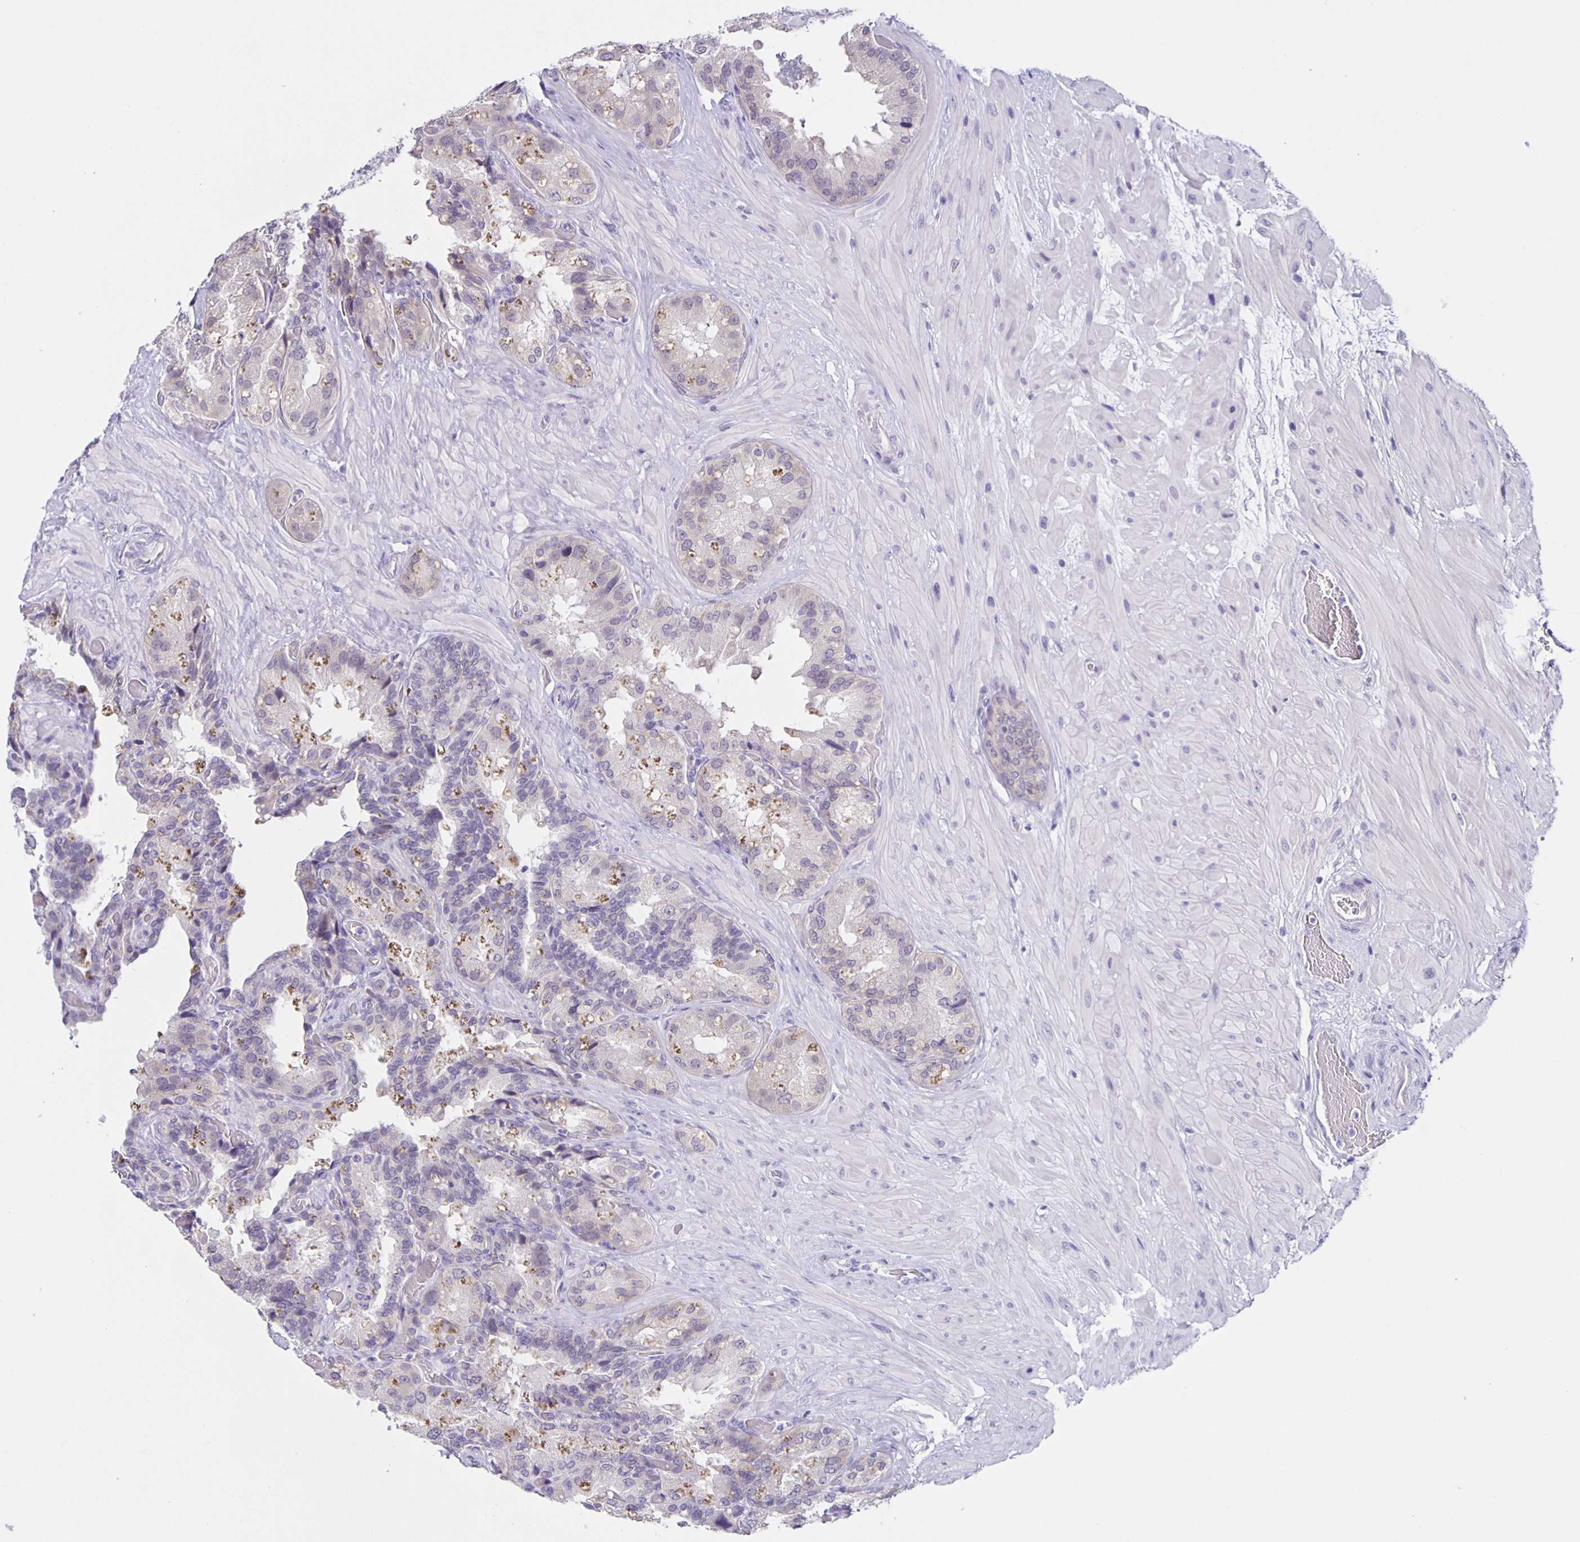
{"staining": {"intensity": "negative", "quantity": "none", "location": "none"}, "tissue": "seminal vesicle", "cell_type": "Glandular cells", "image_type": "normal", "snomed": [{"axis": "morphology", "description": "Normal tissue, NOS"}, {"axis": "topography", "description": "Seminal veicle"}], "caption": "This is an immunohistochemistry histopathology image of unremarkable human seminal vesicle. There is no expression in glandular cells.", "gene": "SLC12A3", "patient": {"sex": "male", "age": 60}}